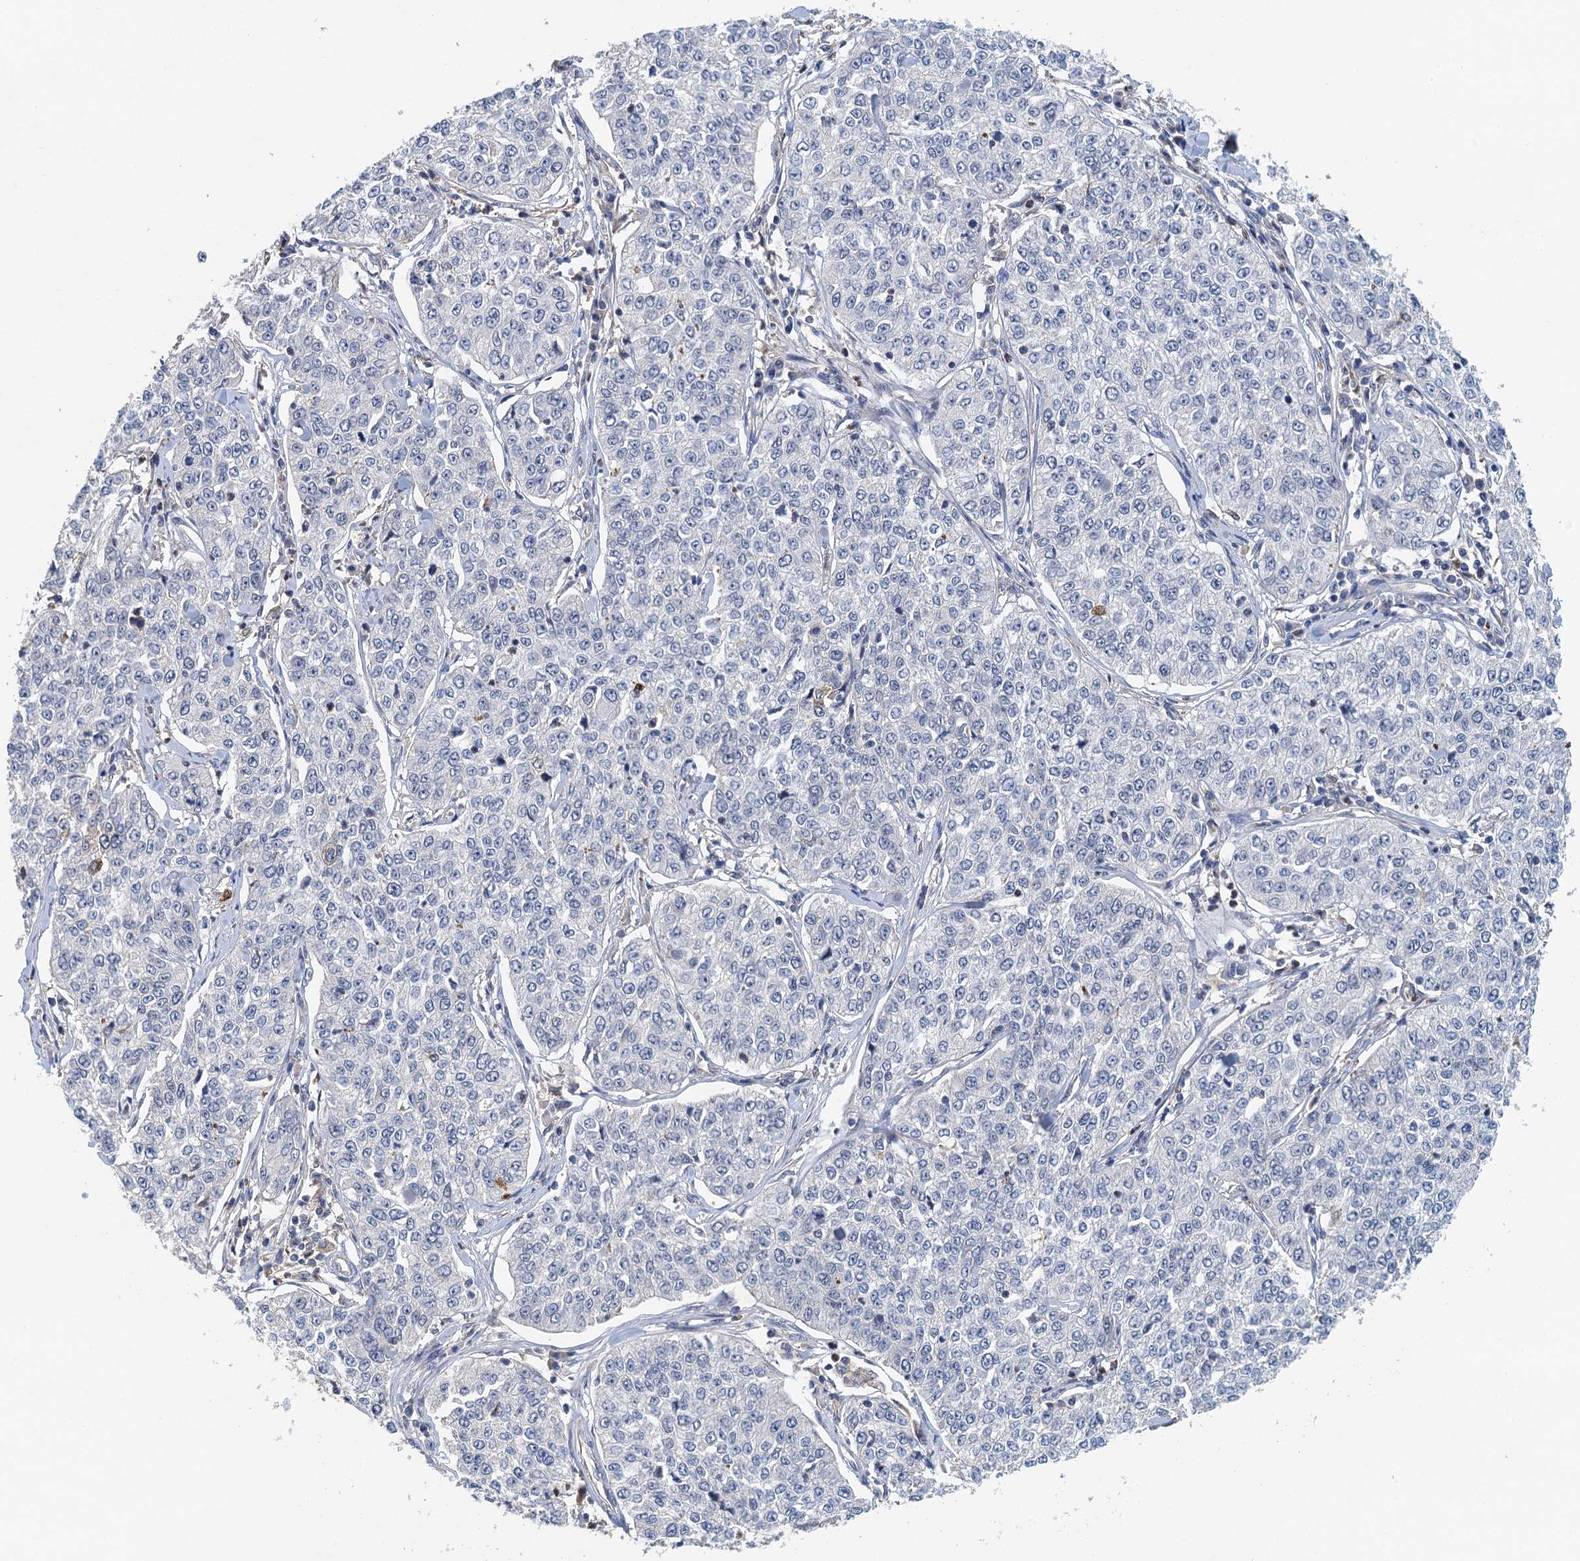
{"staining": {"intensity": "negative", "quantity": "none", "location": "none"}, "tissue": "cervical cancer", "cell_type": "Tumor cells", "image_type": "cancer", "snomed": [{"axis": "morphology", "description": "Squamous cell carcinoma, NOS"}, {"axis": "topography", "description": "Cervix"}], "caption": "Micrograph shows no protein staining in tumor cells of squamous cell carcinoma (cervical) tissue.", "gene": "RSAD2", "patient": {"sex": "female", "age": 35}}